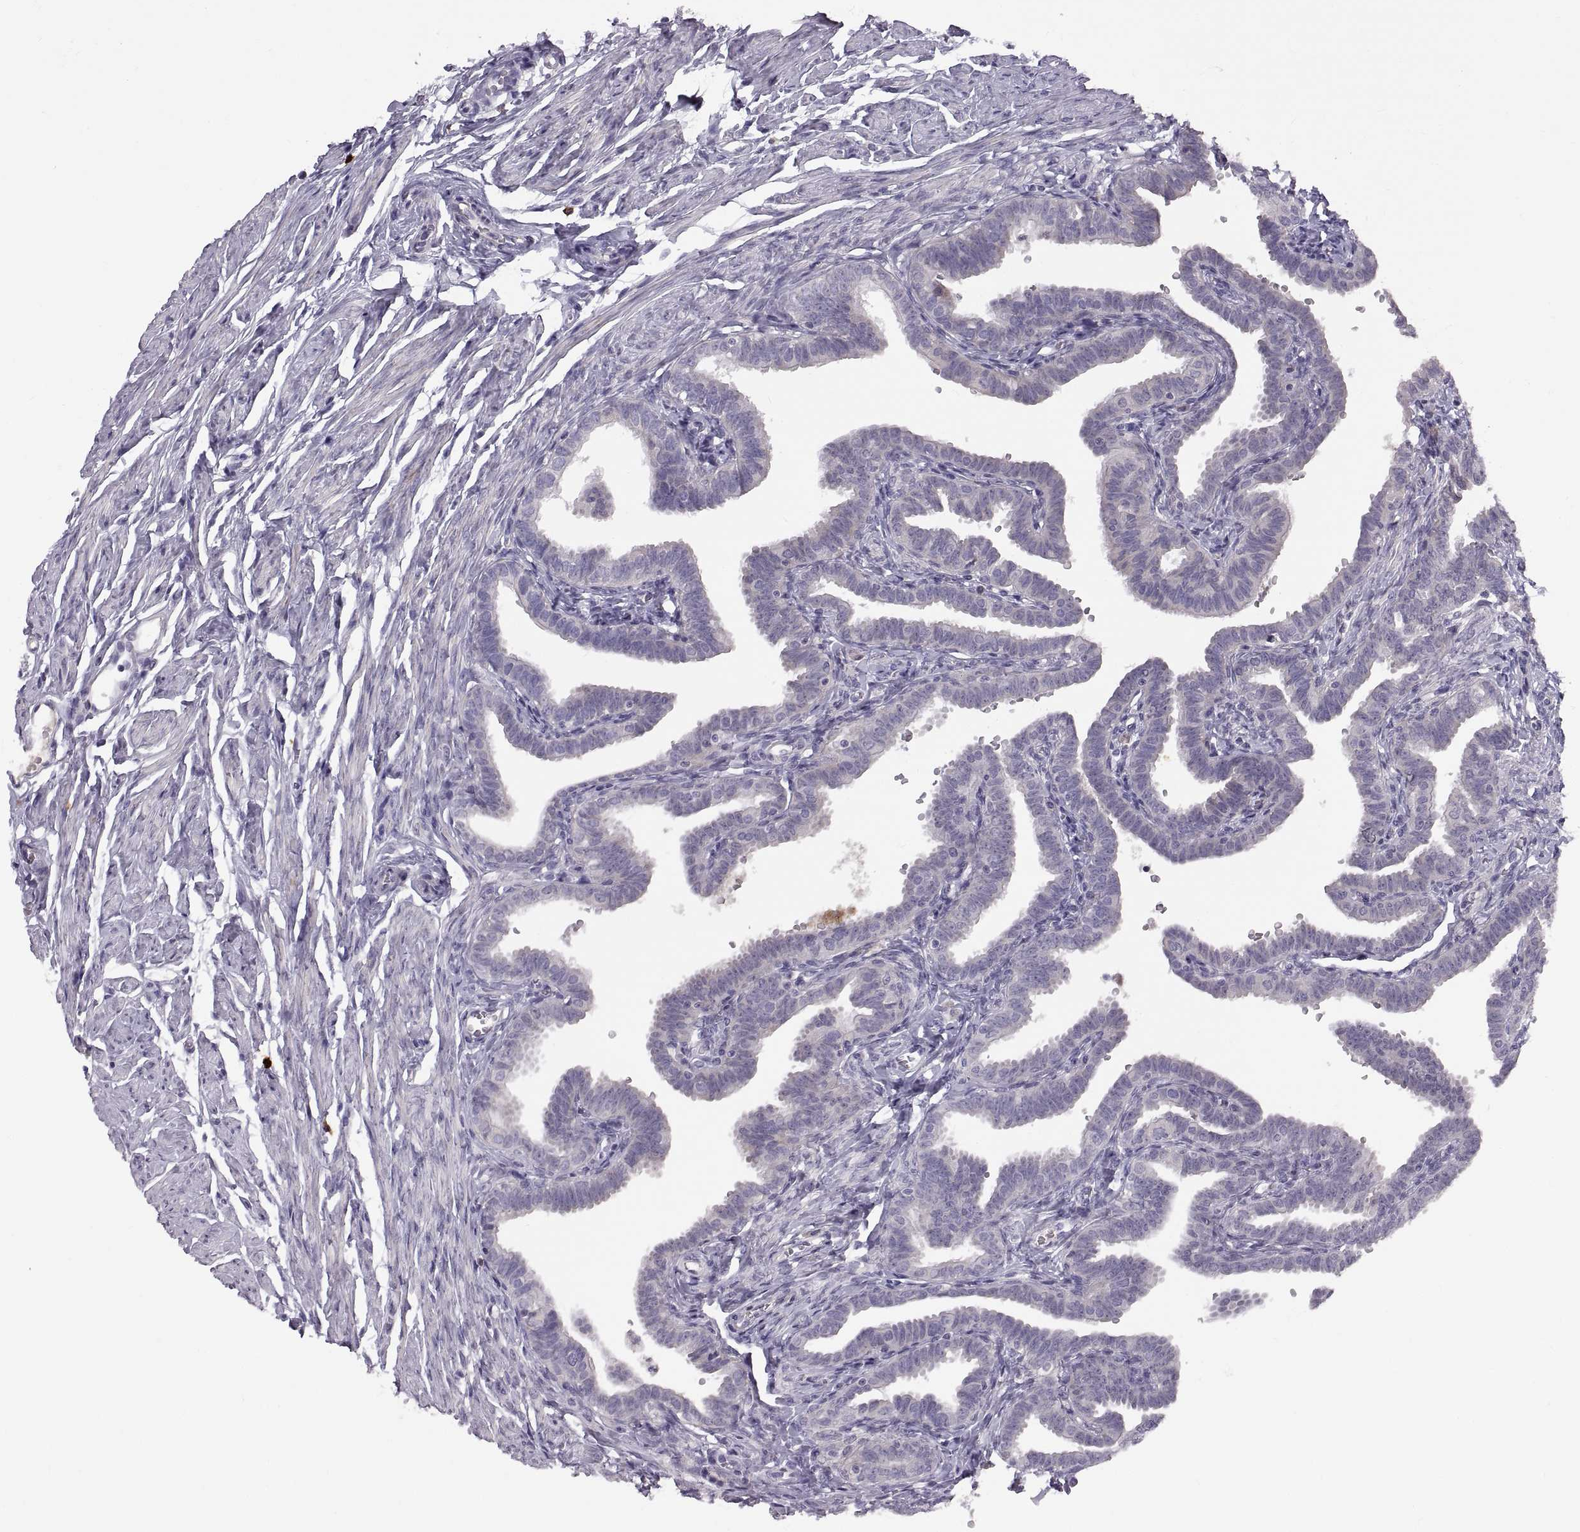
{"staining": {"intensity": "negative", "quantity": "none", "location": "none"}, "tissue": "fallopian tube", "cell_type": "Glandular cells", "image_type": "normal", "snomed": [{"axis": "morphology", "description": "Normal tissue, NOS"}, {"axis": "topography", "description": "Fallopian tube"}, {"axis": "topography", "description": "Ovary"}], "caption": "High power microscopy histopathology image of an immunohistochemistry photomicrograph of normal fallopian tube, revealing no significant positivity in glandular cells.", "gene": "WFDC8", "patient": {"sex": "female", "age": 57}}